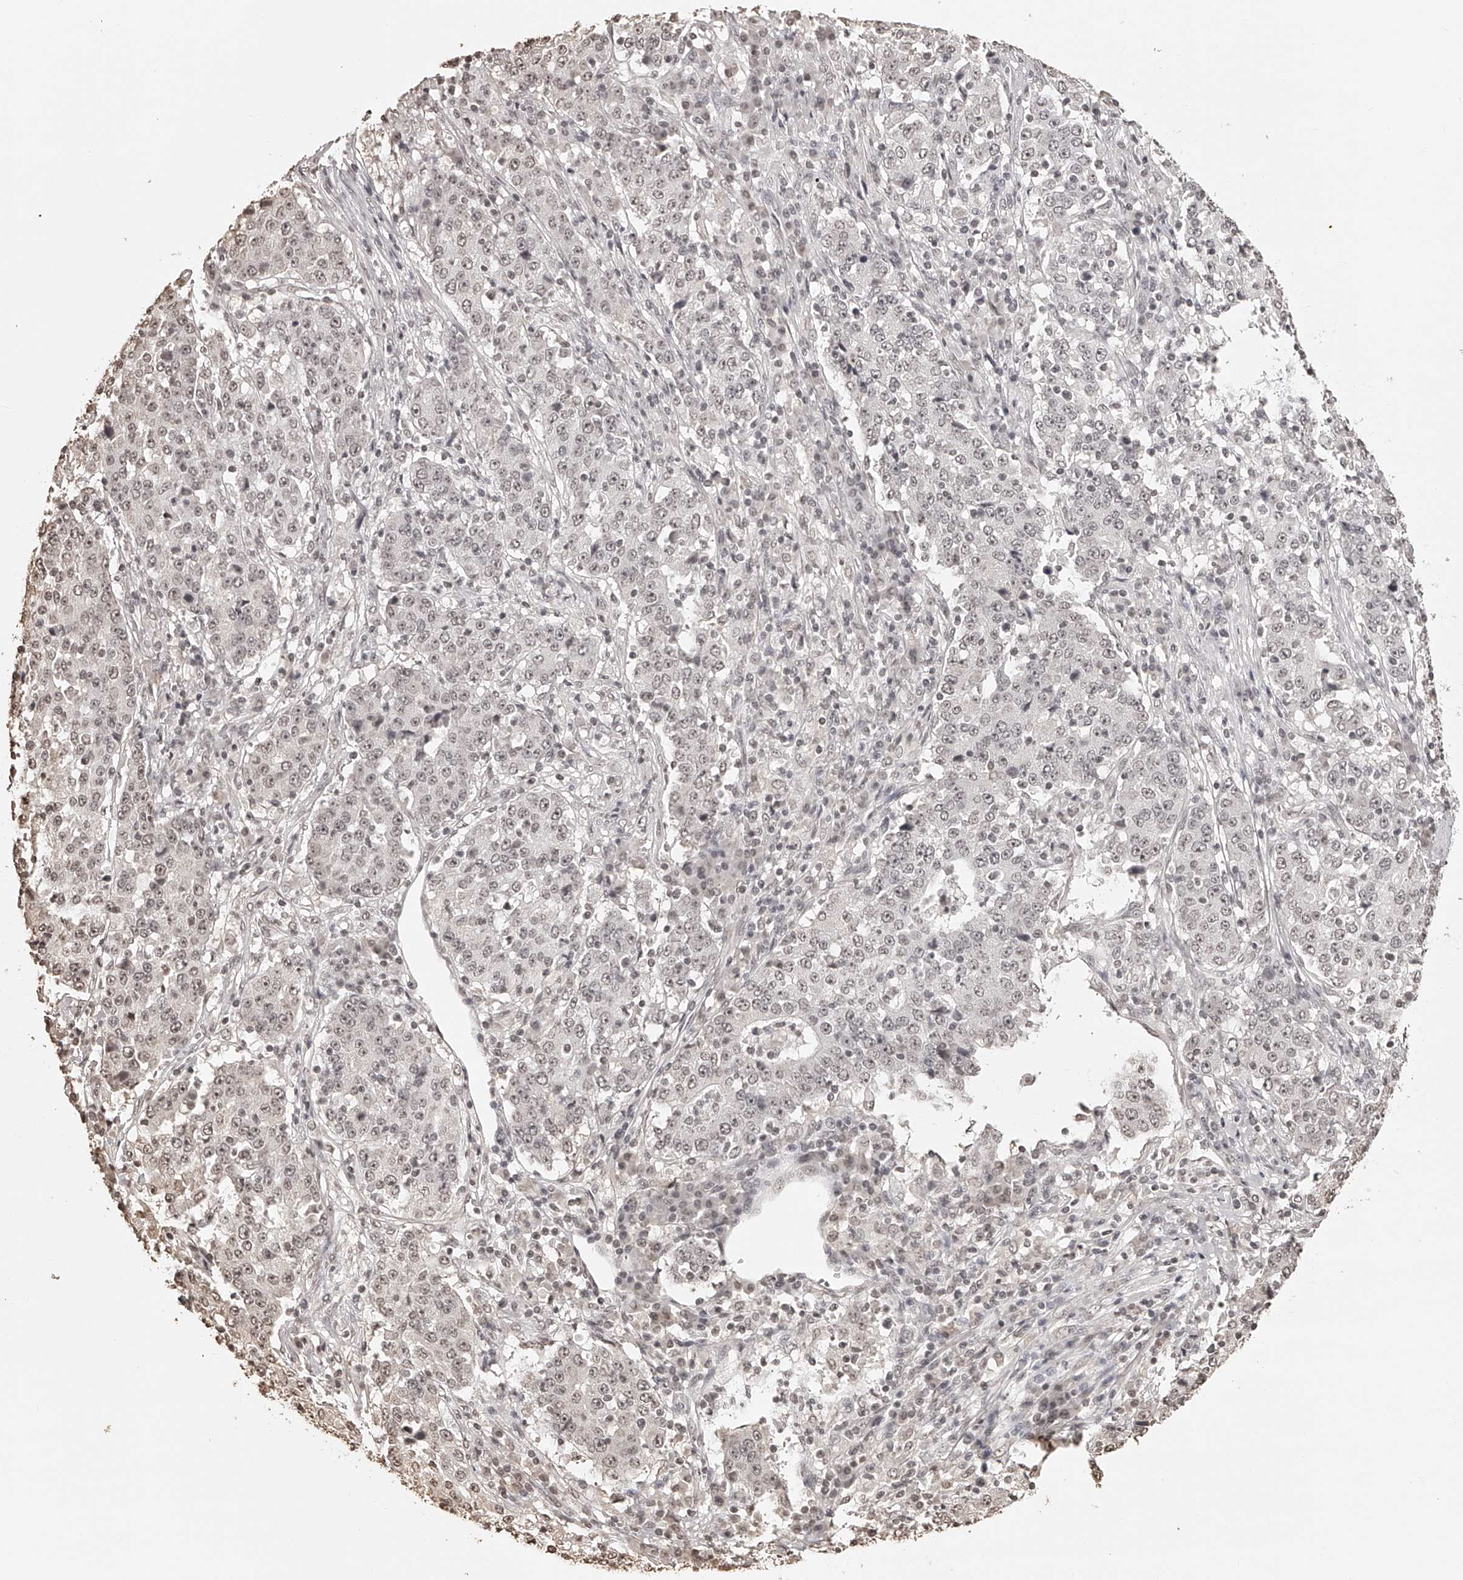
{"staining": {"intensity": "weak", "quantity": "25%-75%", "location": "nuclear"}, "tissue": "stomach cancer", "cell_type": "Tumor cells", "image_type": "cancer", "snomed": [{"axis": "morphology", "description": "Adenocarcinoma, NOS"}, {"axis": "topography", "description": "Stomach"}], "caption": "Immunohistochemistry (IHC) (DAB (3,3'-diaminobenzidine)) staining of human adenocarcinoma (stomach) displays weak nuclear protein expression in approximately 25%-75% of tumor cells.", "gene": "ZNF503", "patient": {"sex": "male", "age": 59}}